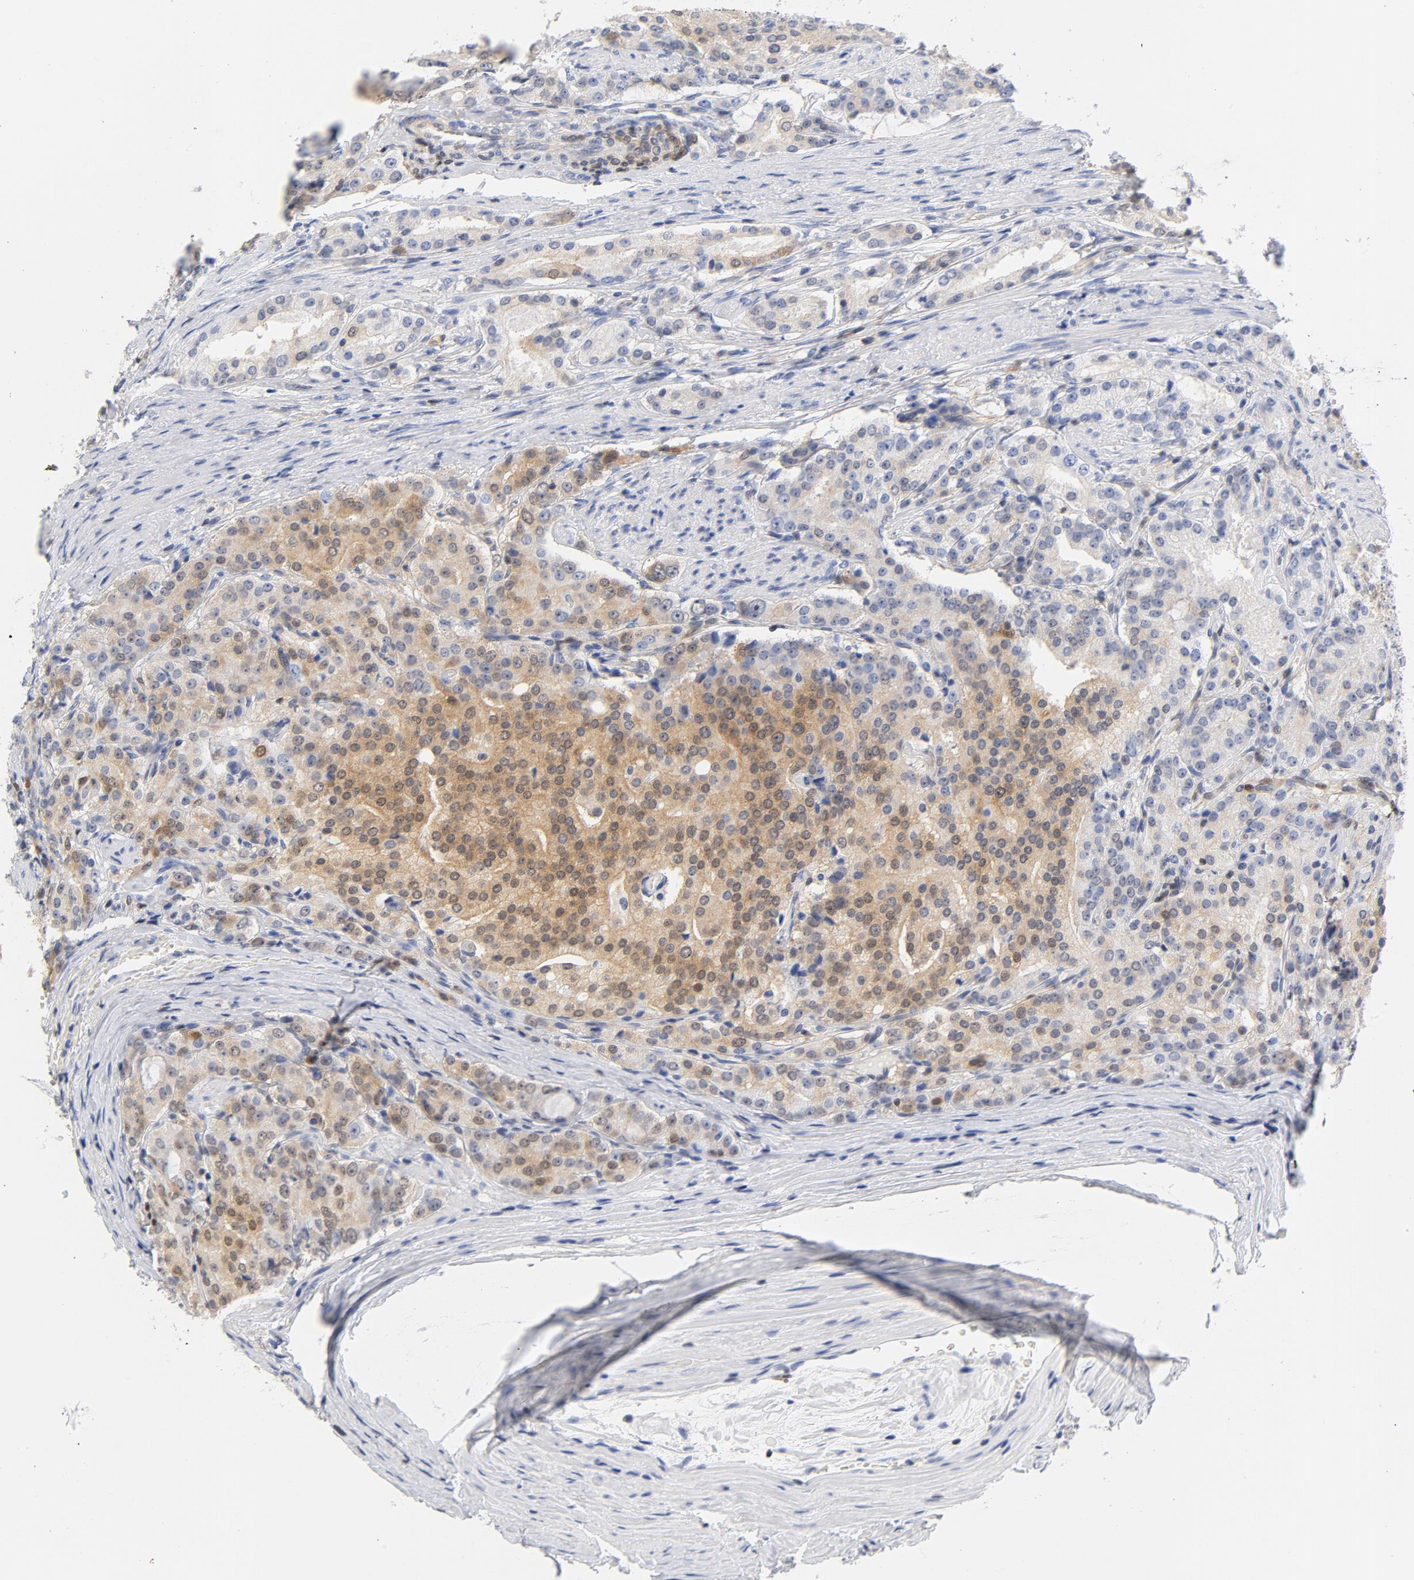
{"staining": {"intensity": "moderate", "quantity": "25%-75%", "location": "cytoplasmic/membranous,nuclear"}, "tissue": "prostate cancer", "cell_type": "Tumor cells", "image_type": "cancer", "snomed": [{"axis": "morphology", "description": "Adenocarcinoma, Medium grade"}, {"axis": "topography", "description": "Prostate"}], "caption": "A photomicrograph showing moderate cytoplasmic/membranous and nuclear positivity in about 25%-75% of tumor cells in prostate cancer, as visualized by brown immunohistochemical staining.", "gene": "CDKN1B", "patient": {"sex": "male", "age": 72}}